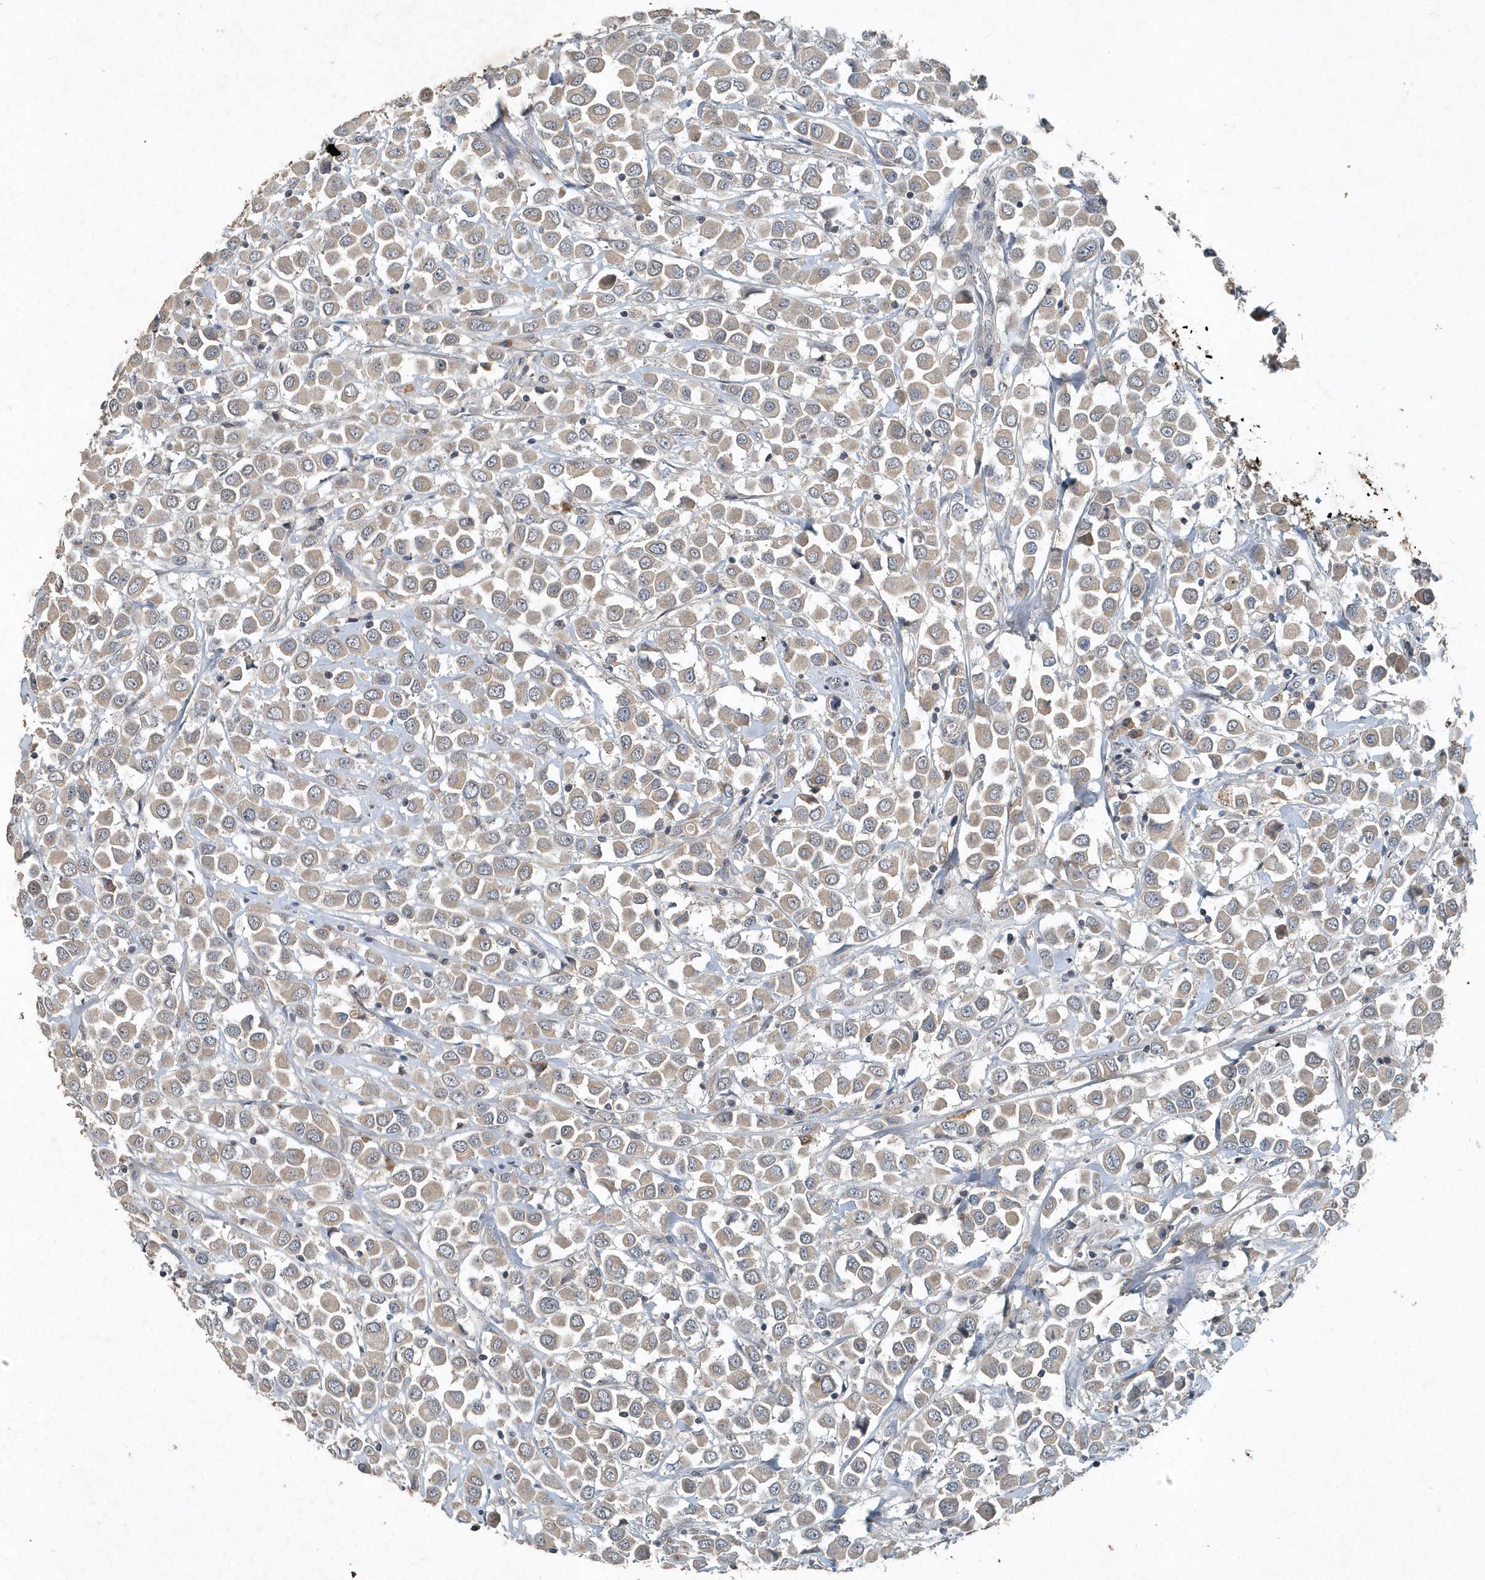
{"staining": {"intensity": "weak", "quantity": ">75%", "location": "cytoplasmic/membranous"}, "tissue": "breast cancer", "cell_type": "Tumor cells", "image_type": "cancer", "snomed": [{"axis": "morphology", "description": "Duct carcinoma"}, {"axis": "topography", "description": "Breast"}], "caption": "Weak cytoplasmic/membranous staining is identified in about >75% of tumor cells in breast cancer.", "gene": "SCFD2", "patient": {"sex": "female", "age": 61}}